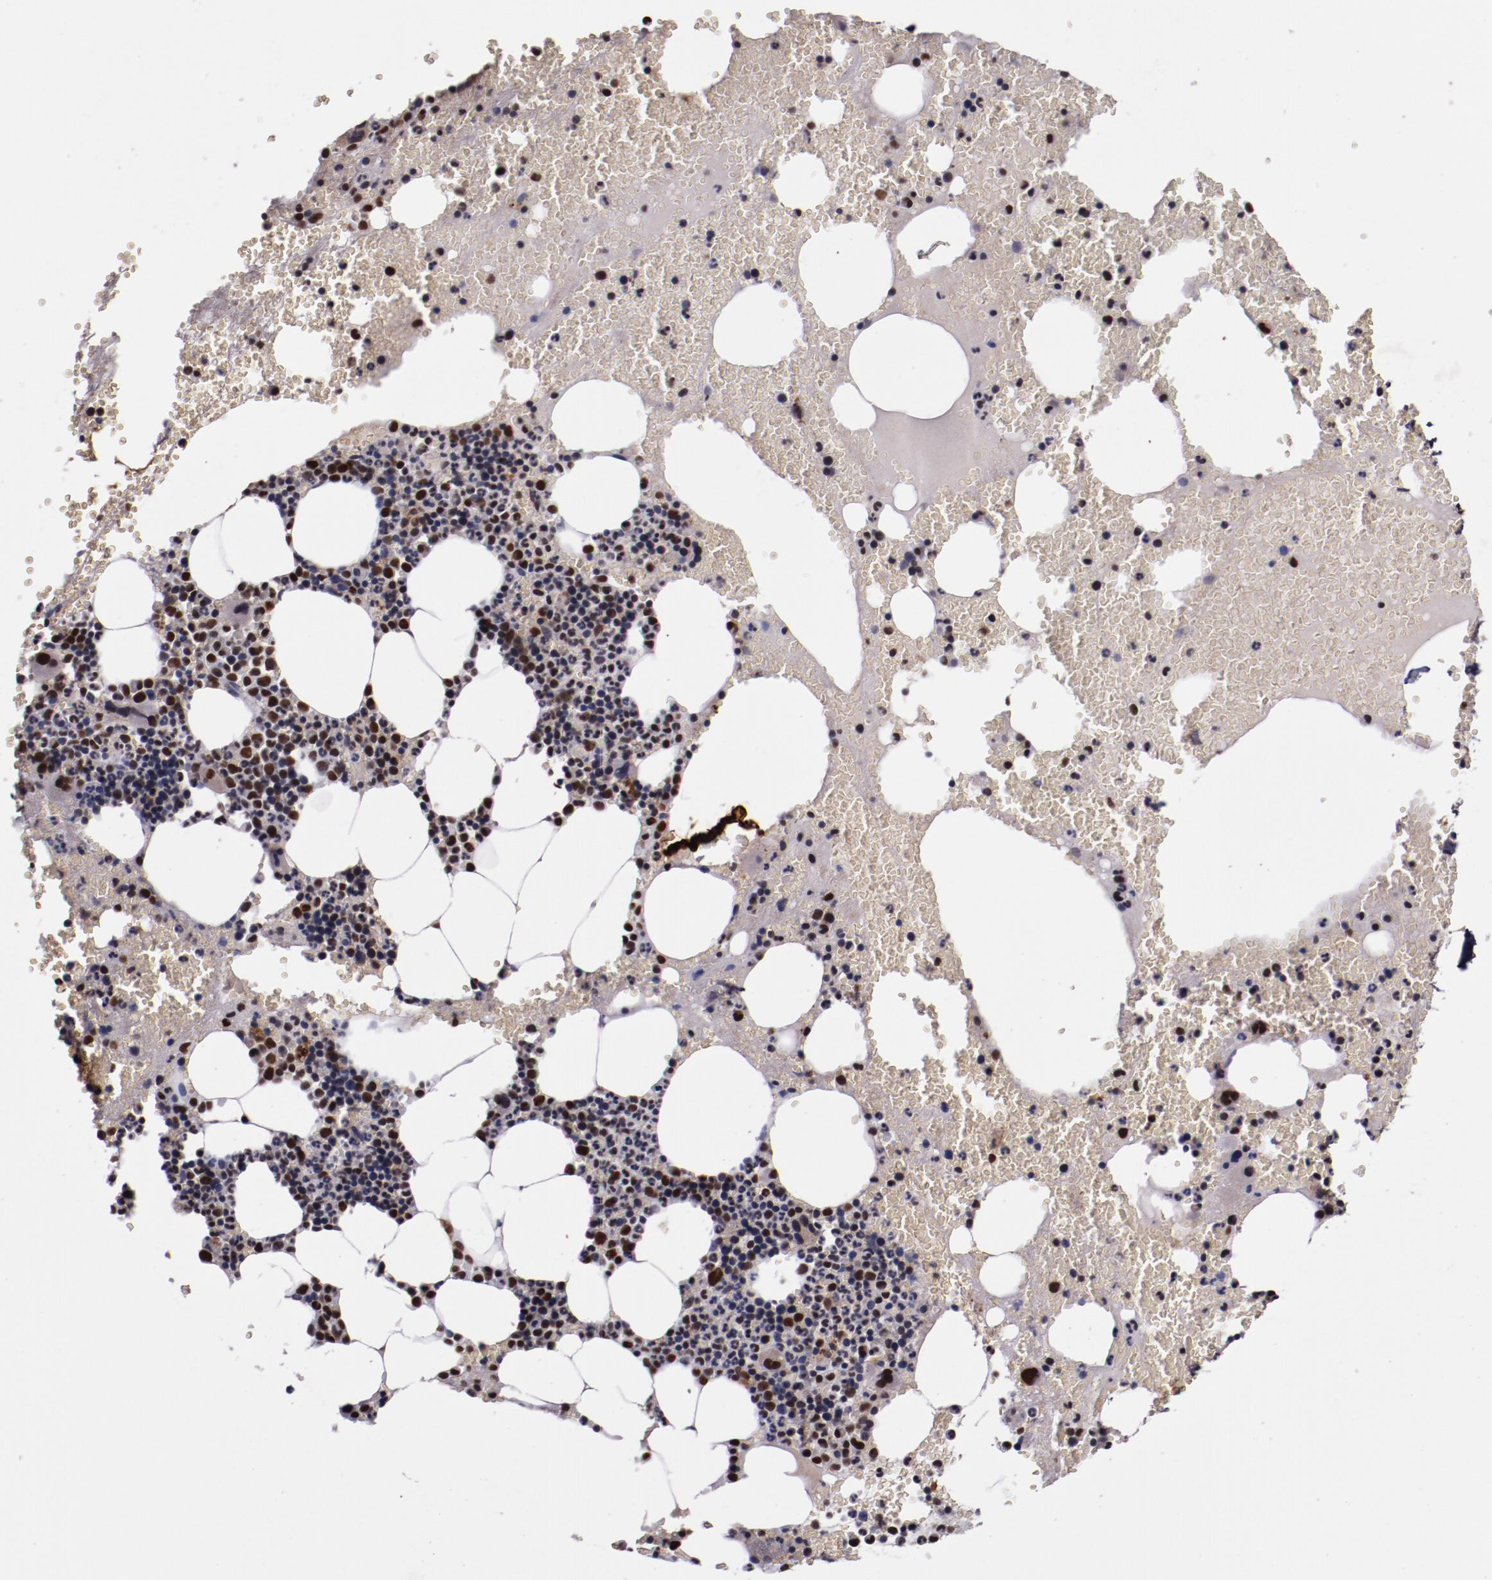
{"staining": {"intensity": "weak", "quantity": "<25%", "location": "nuclear"}, "tissue": "bone marrow", "cell_type": "Hematopoietic cells", "image_type": "normal", "snomed": [{"axis": "morphology", "description": "Normal tissue, NOS"}, {"axis": "topography", "description": "Bone marrow"}], "caption": "High power microscopy photomicrograph of an IHC histopathology image of benign bone marrow, revealing no significant positivity in hematopoietic cells.", "gene": "CHEK2", "patient": {"sex": "male", "age": 82}}